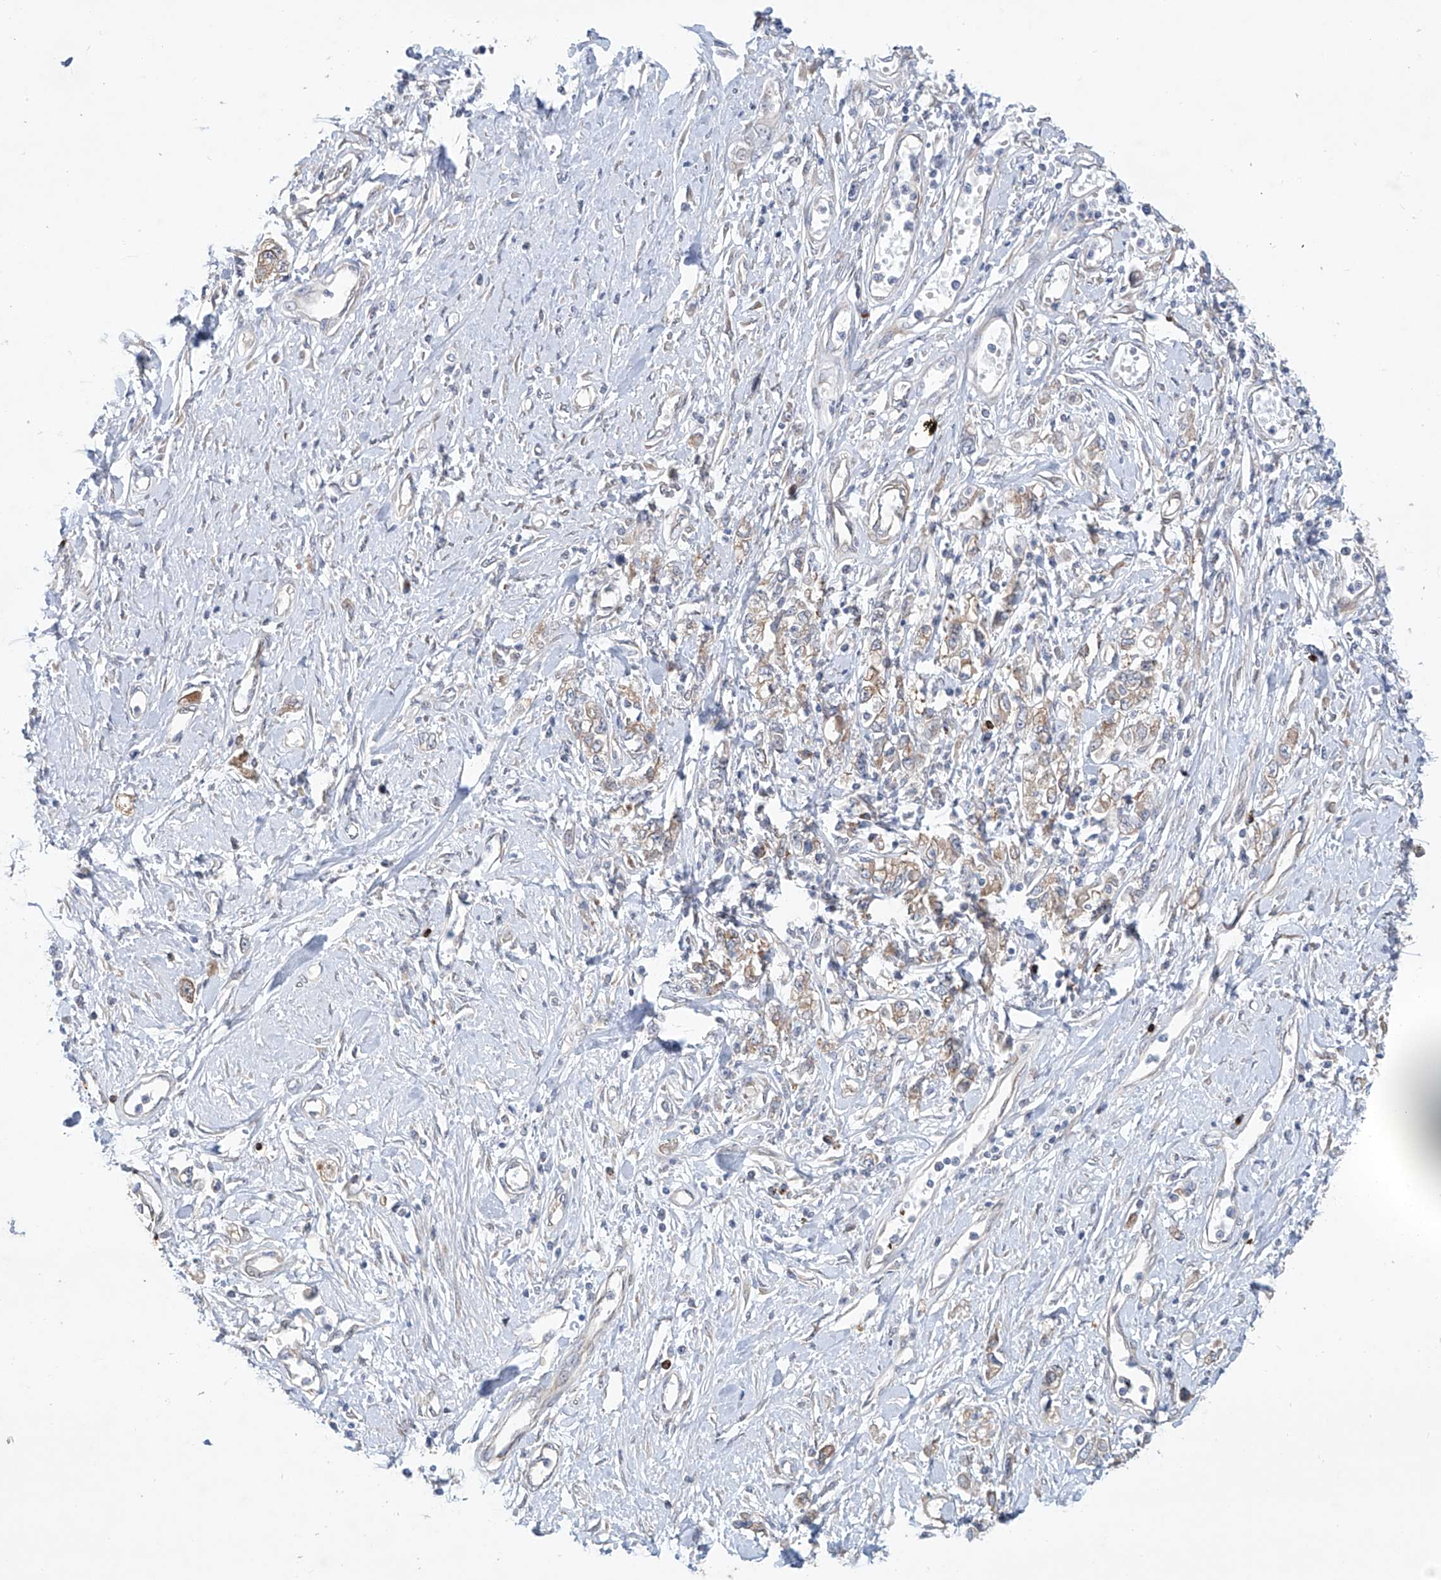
{"staining": {"intensity": "weak", "quantity": "<25%", "location": "cytoplasmic/membranous"}, "tissue": "stomach cancer", "cell_type": "Tumor cells", "image_type": "cancer", "snomed": [{"axis": "morphology", "description": "Adenocarcinoma, NOS"}, {"axis": "topography", "description": "Stomach"}], "caption": "Histopathology image shows no significant protein staining in tumor cells of stomach cancer (adenocarcinoma).", "gene": "KLC4", "patient": {"sex": "female", "age": 76}}